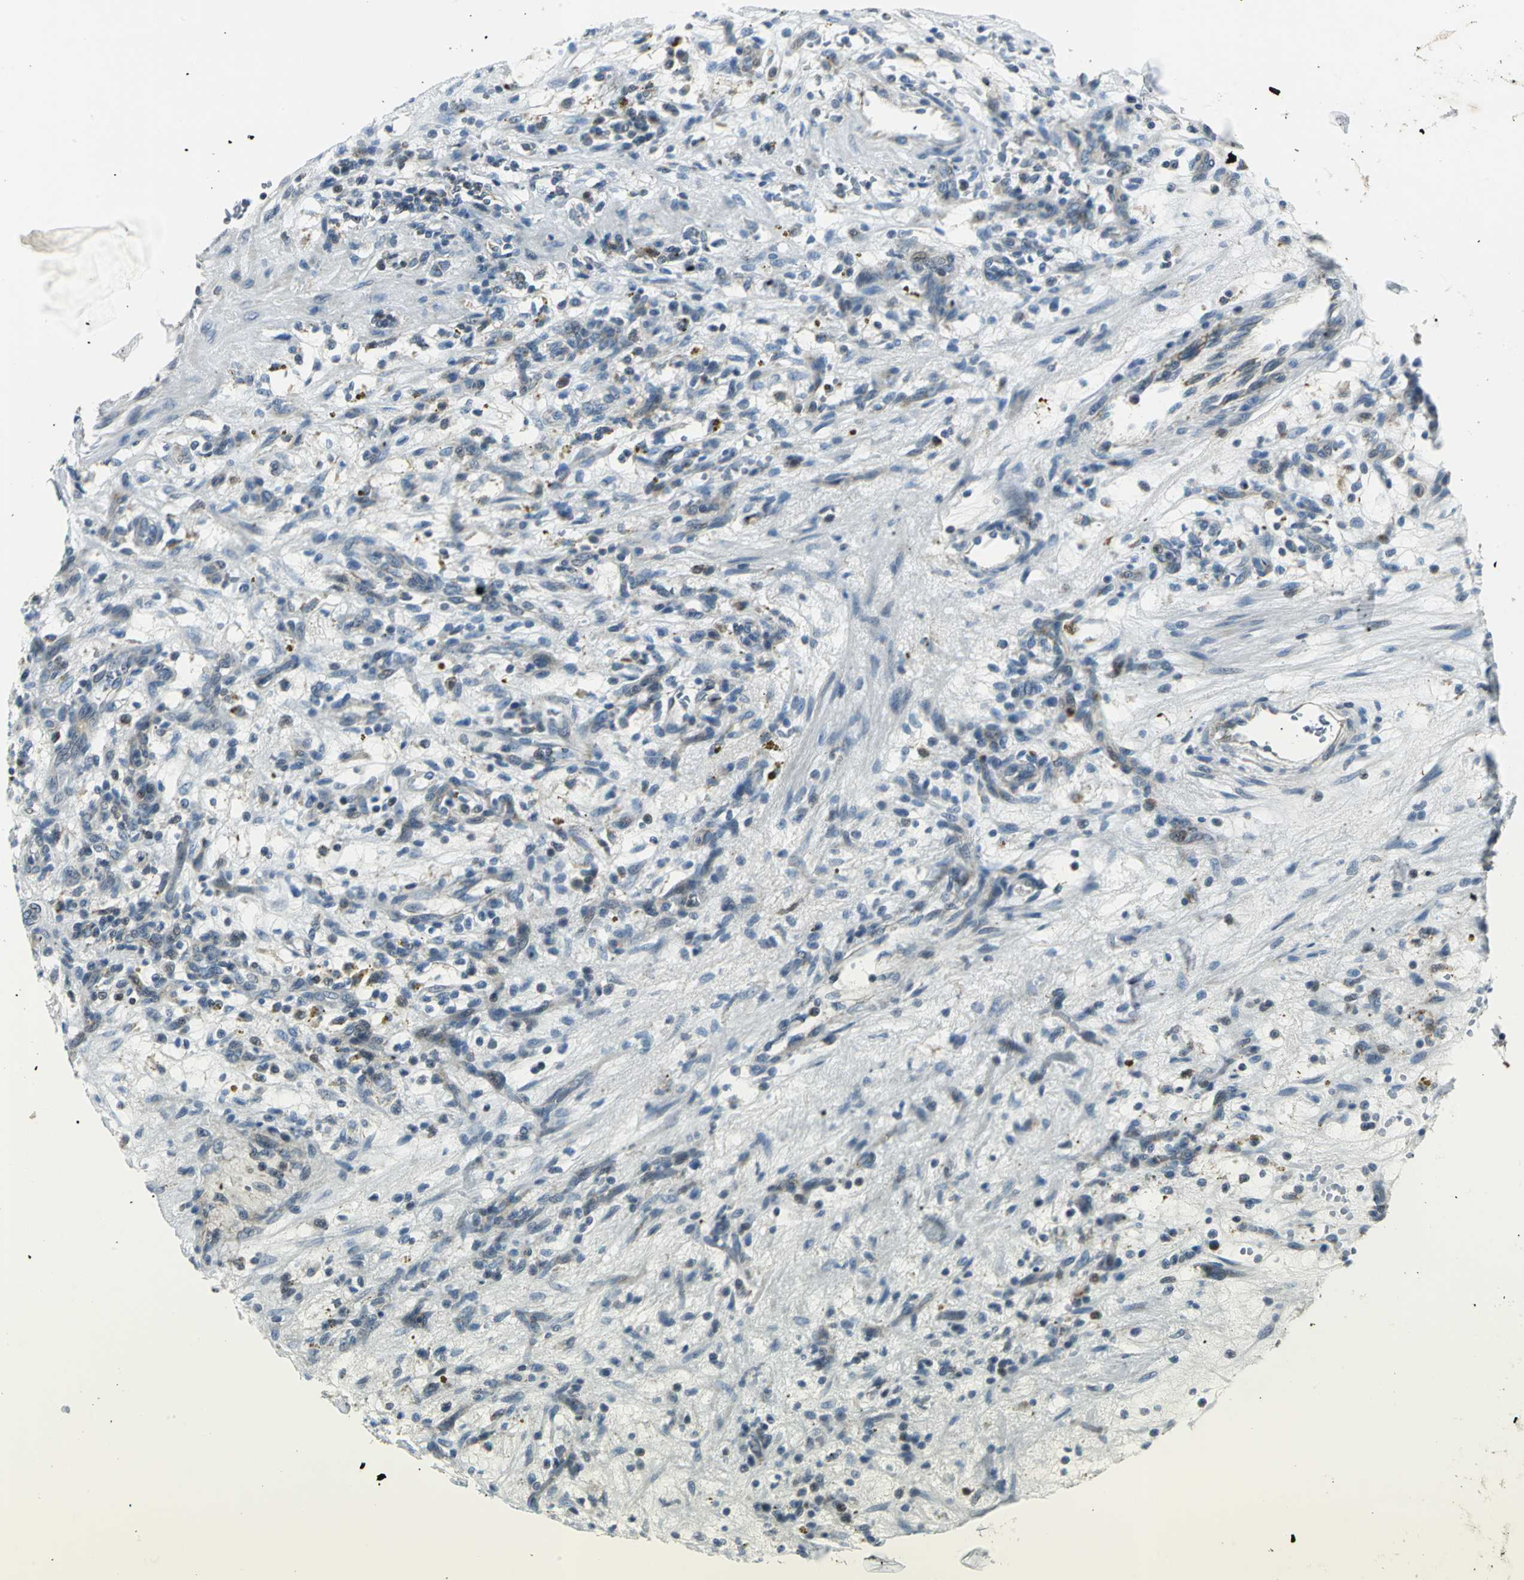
{"staining": {"intensity": "negative", "quantity": "none", "location": "none"}, "tissue": "renal cancer", "cell_type": "Tumor cells", "image_type": "cancer", "snomed": [{"axis": "morphology", "description": "Adenocarcinoma, NOS"}, {"axis": "topography", "description": "Kidney"}], "caption": "Tumor cells are negative for brown protein staining in renal cancer (adenocarcinoma).", "gene": "USP40", "patient": {"sex": "female", "age": 57}}